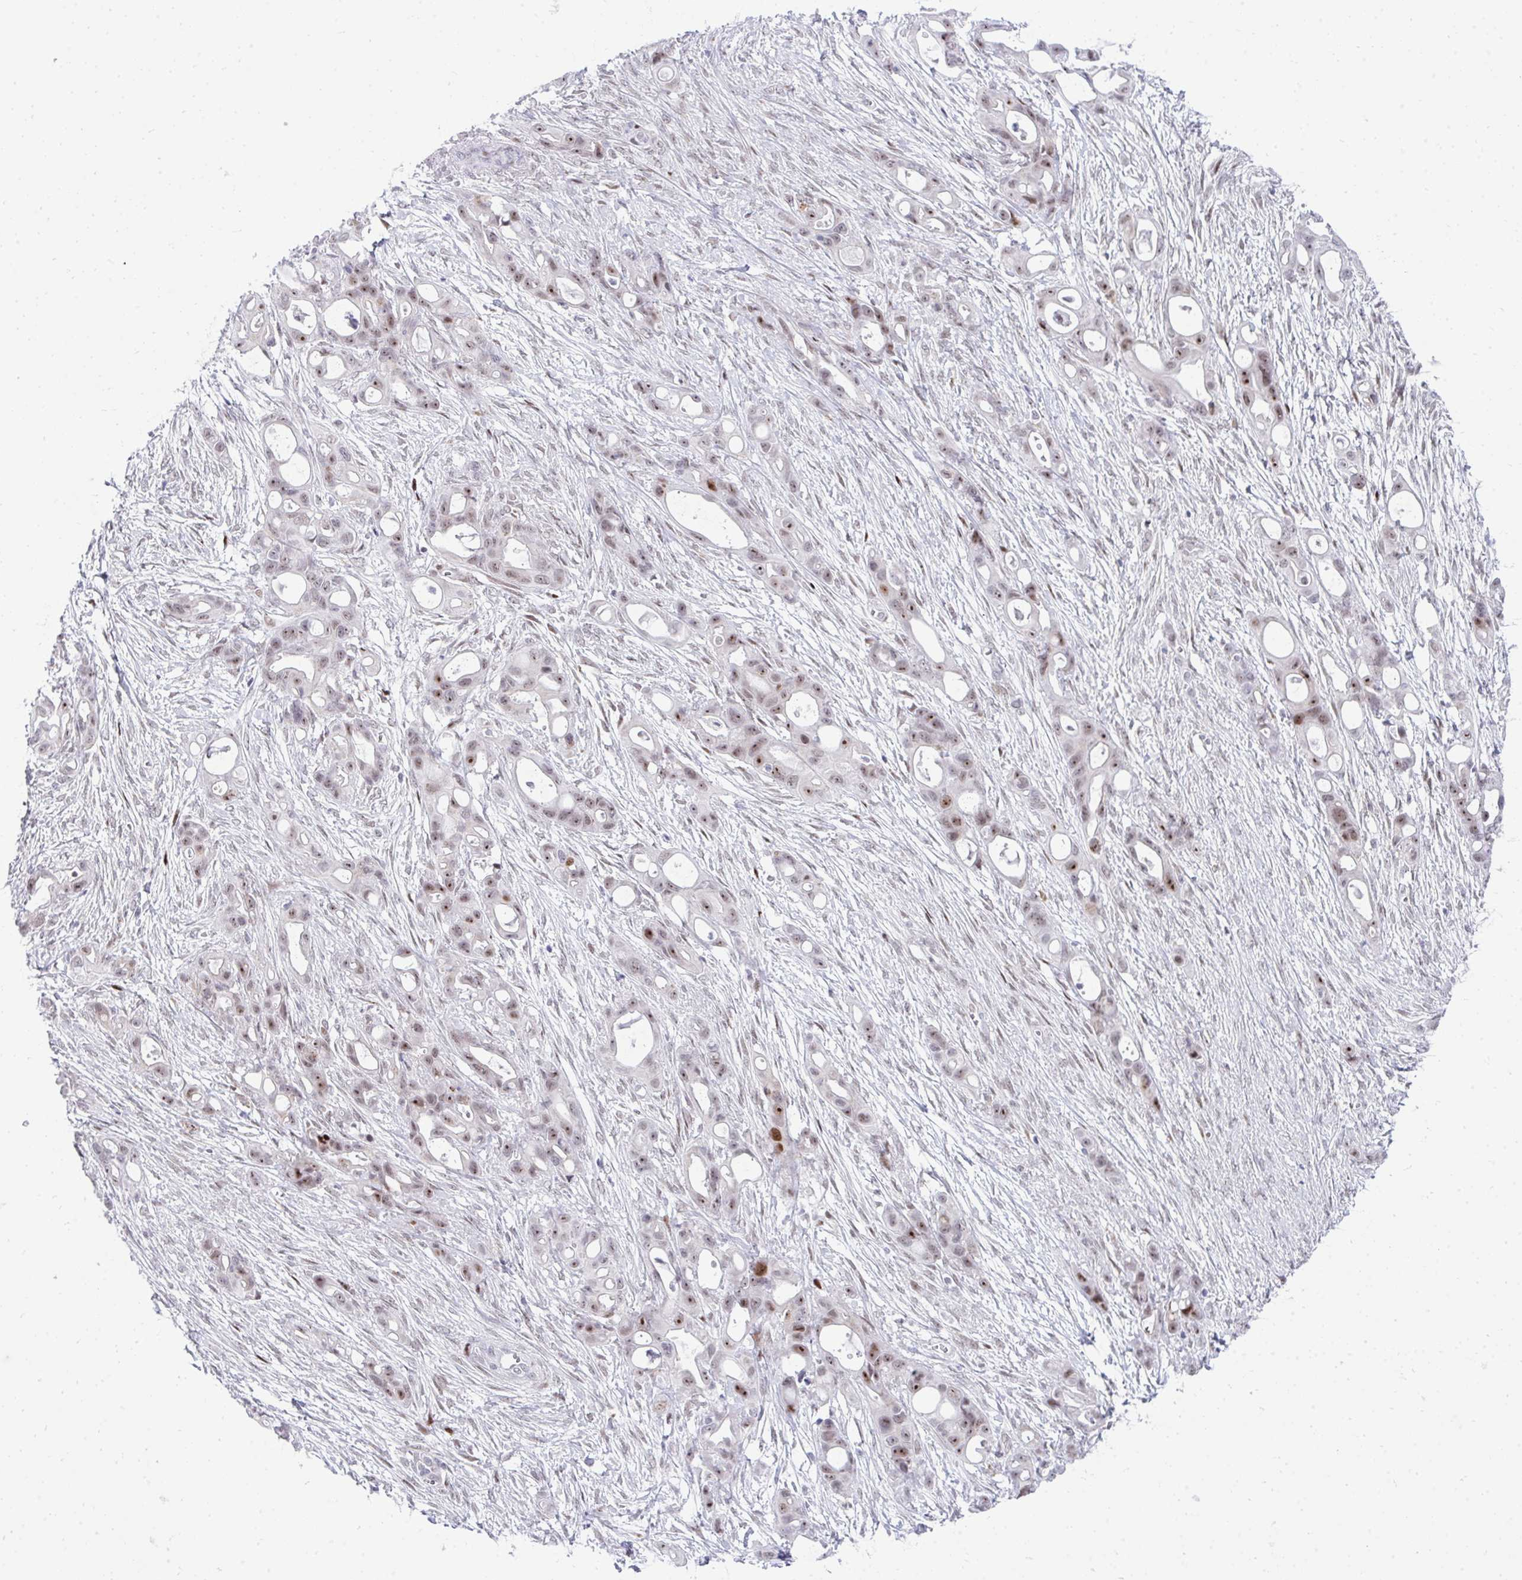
{"staining": {"intensity": "moderate", "quantity": ">75%", "location": "nuclear"}, "tissue": "ovarian cancer", "cell_type": "Tumor cells", "image_type": "cancer", "snomed": [{"axis": "morphology", "description": "Cystadenocarcinoma, mucinous, NOS"}, {"axis": "topography", "description": "Ovary"}], "caption": "About >75% of tumor cells in ovarian mucinous cystadenocarcinoma reveal moderate nuclear protein positivity as visualized by brown immunohistochemical staining.", "gene": "GLDN", "patient": {"sex": "female", "age": 70}}